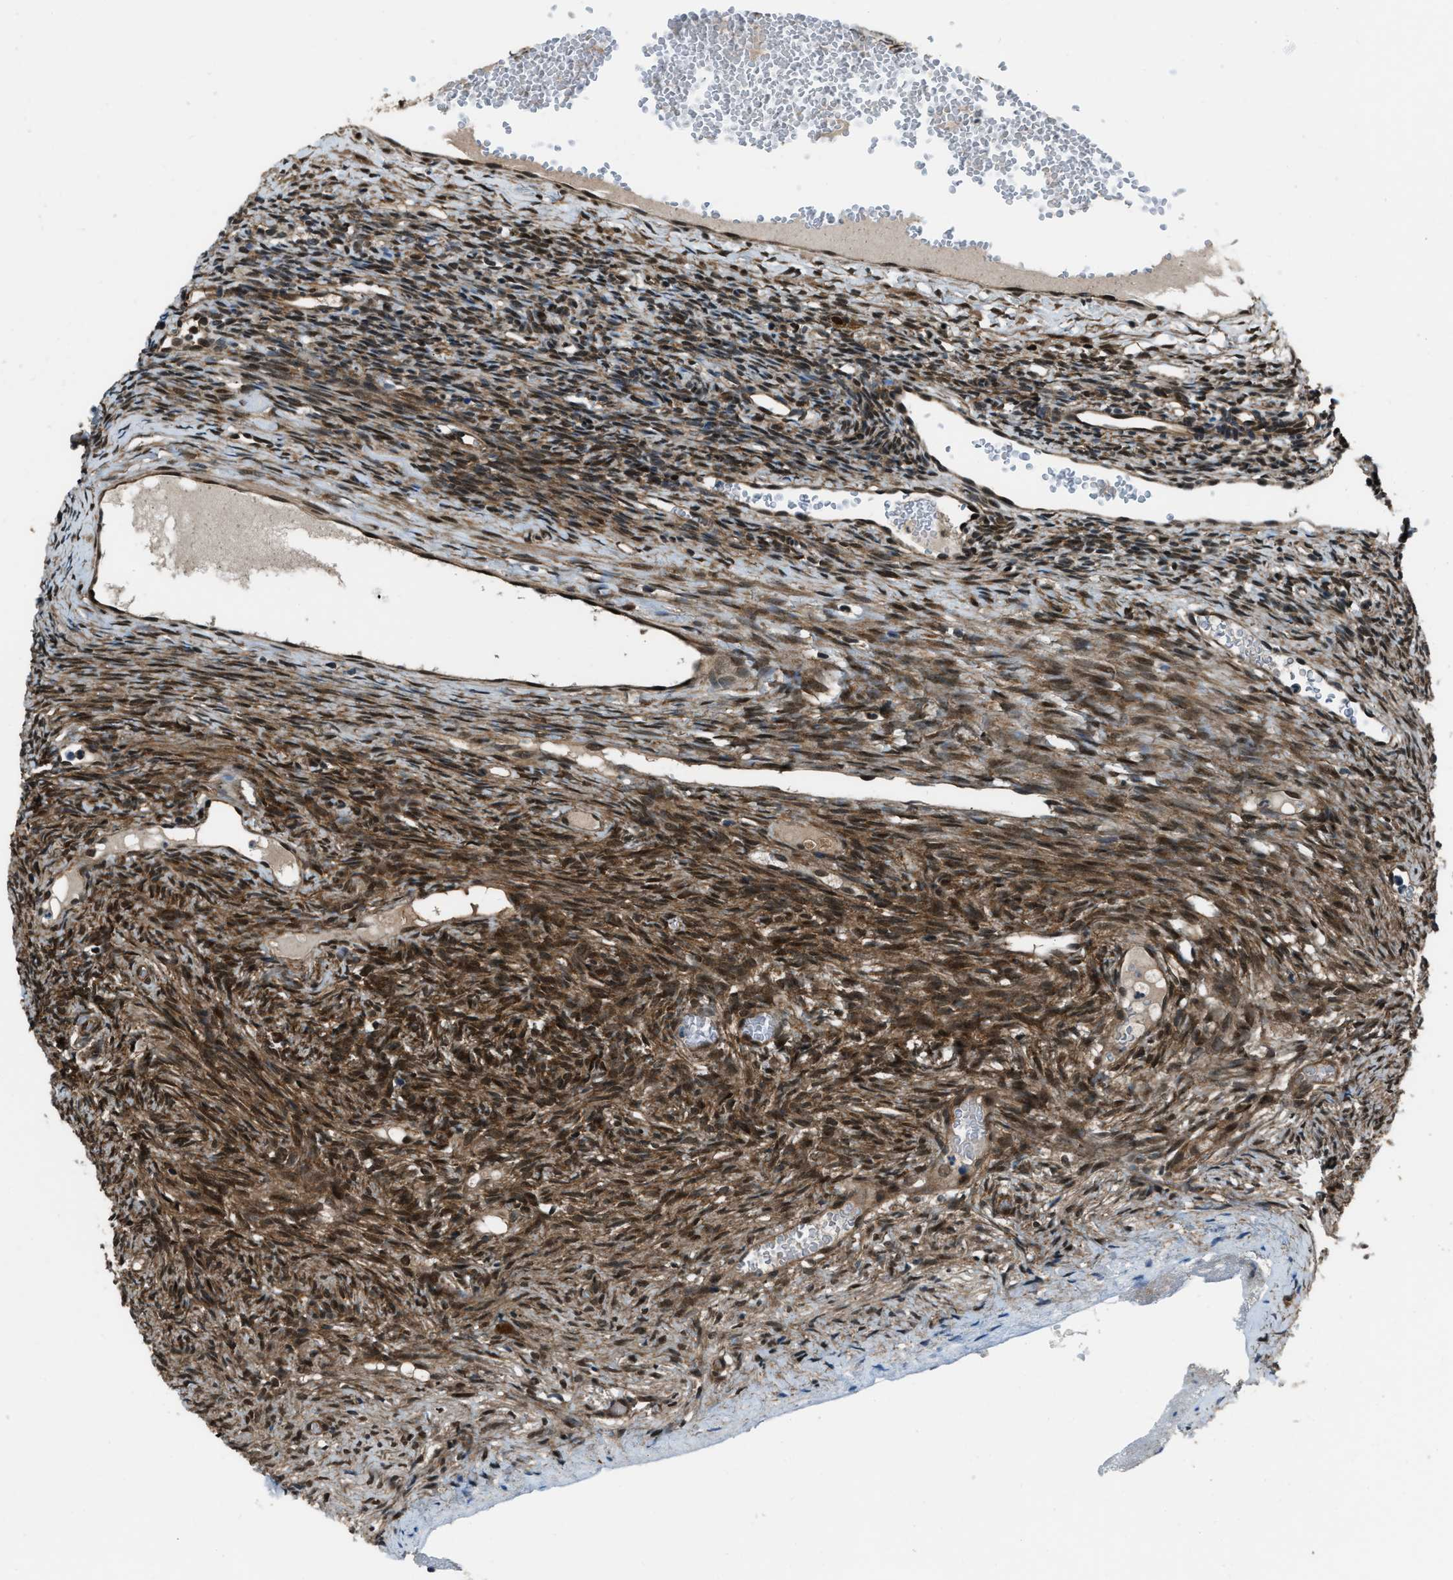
{"staining": {"intensity": "moderate", "quantity": ">75%", "location": "cytoplasmic/membranous"}, "tissue": "ovary", "cell_type": "Follicle cells", "image_type": "normal", "snomed": [{"axis": "morphology", "description": "Normal tissue, NOS"}, {"axis": "topography", "description": "Ovary"}], "caption": "Immunohistochemistry (IHC) (DAB (3,3'-diaminobenzidine)) staining of normal human ovary shows moderate cytoplasmic/membranous protein staining in approximately >75% of follicle cells.", "gene": "NUDCD3", "patient": {"sex": "female", "age": 33}}